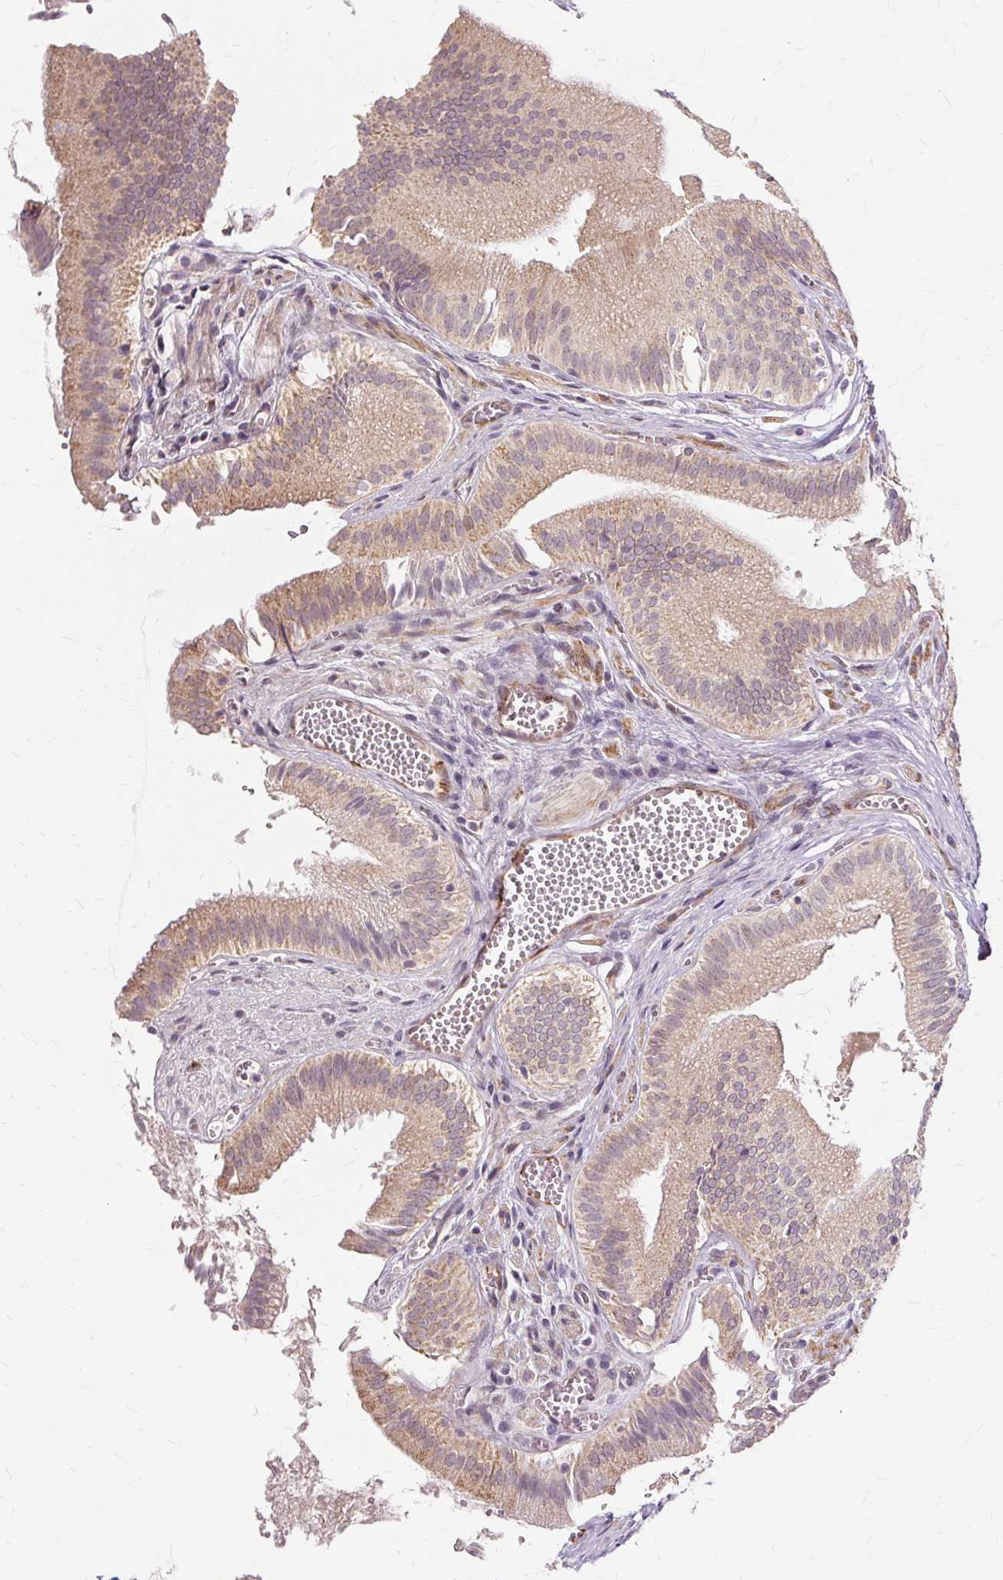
{"staining": {"intensity": "moderate", "quantity": ">75%", "location": "cytoplasmic/membranous,nuclear"}, "tissue": "gallbladder", "cell_type": "Glandular cells", "image_type": "normal", "snomed": [{"axis": "morphology", "description": "Normal tissue, NOS"}, {"axis": "topography", "description": "Gallbladder"}, {"axis": "topography", "description": "Peripheral nerve tissue"}], "caption": "Normal gallbladder was stained to show a protein in brown. There is medium levels of moderate cytoplasmic/membranous,nuclear positivity in about >75% of glandular cells. (Stains: DAB (3,3'-diaminobenzidine) in brown, nuclei in blue, Microscopy: brightfield microscopy at high magnification).", "gene": "MMACHC", "patient": {"sex": "male", "age": 17}}